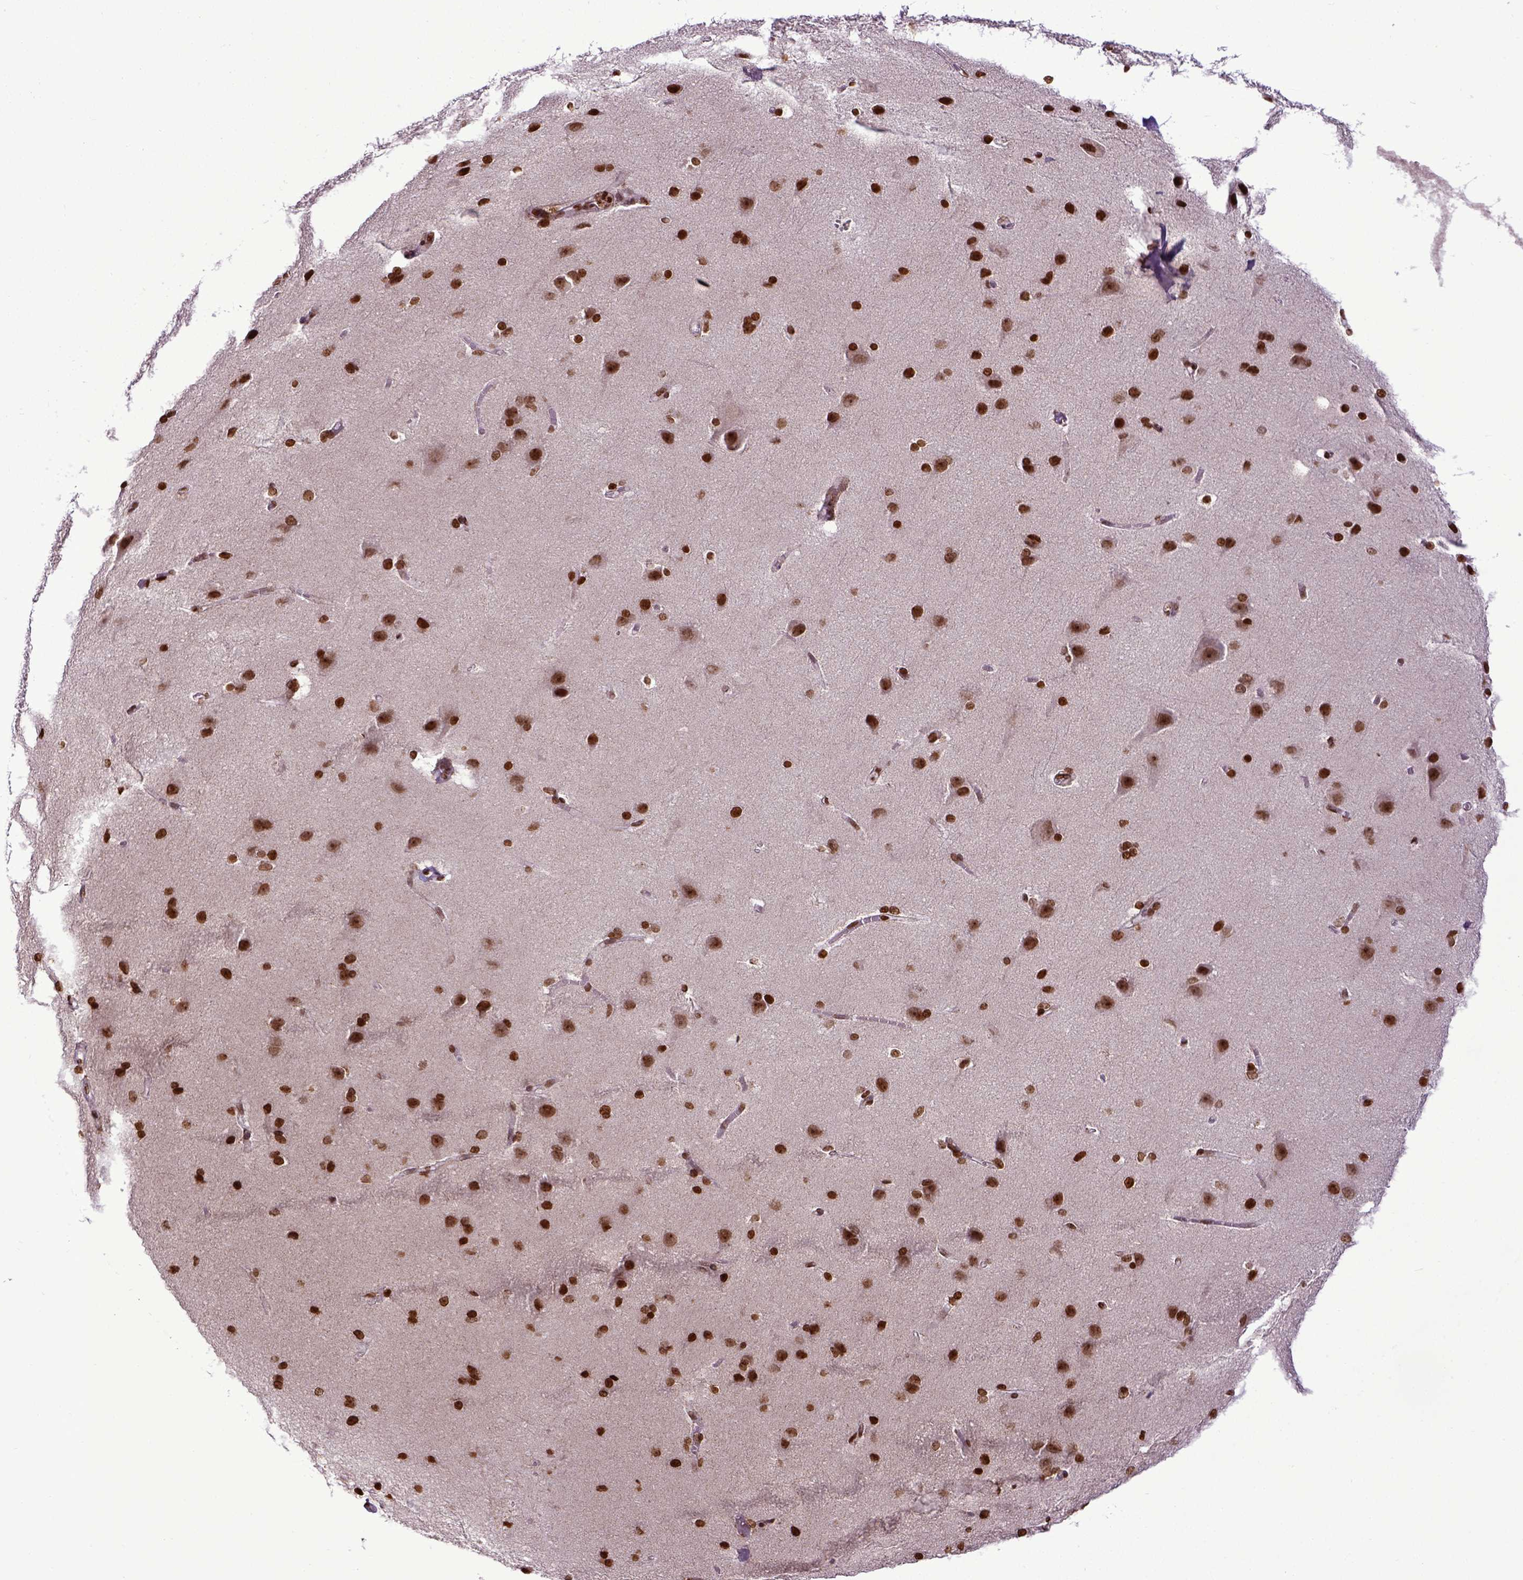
{"staining": {"intensity": "moderate", "quantity": ">75%", "location": "nuclear"}, "tissue": "cerebral cortex", "cell_type": "Endothelial cells", "image_type": "normal", "snomed": [{"axis": "morphology", "description": "Normal tissue, NOS"}, {"axis": "topography", "description": "Cerebral cortex"}], "caption": "This is an image of IHC staining of normal cerebral cortex, which shows moderate expression in the nuclear of endothelial cells.", "gene": "ZNF75D", "patient": {"sex": "male", "age": 37}}